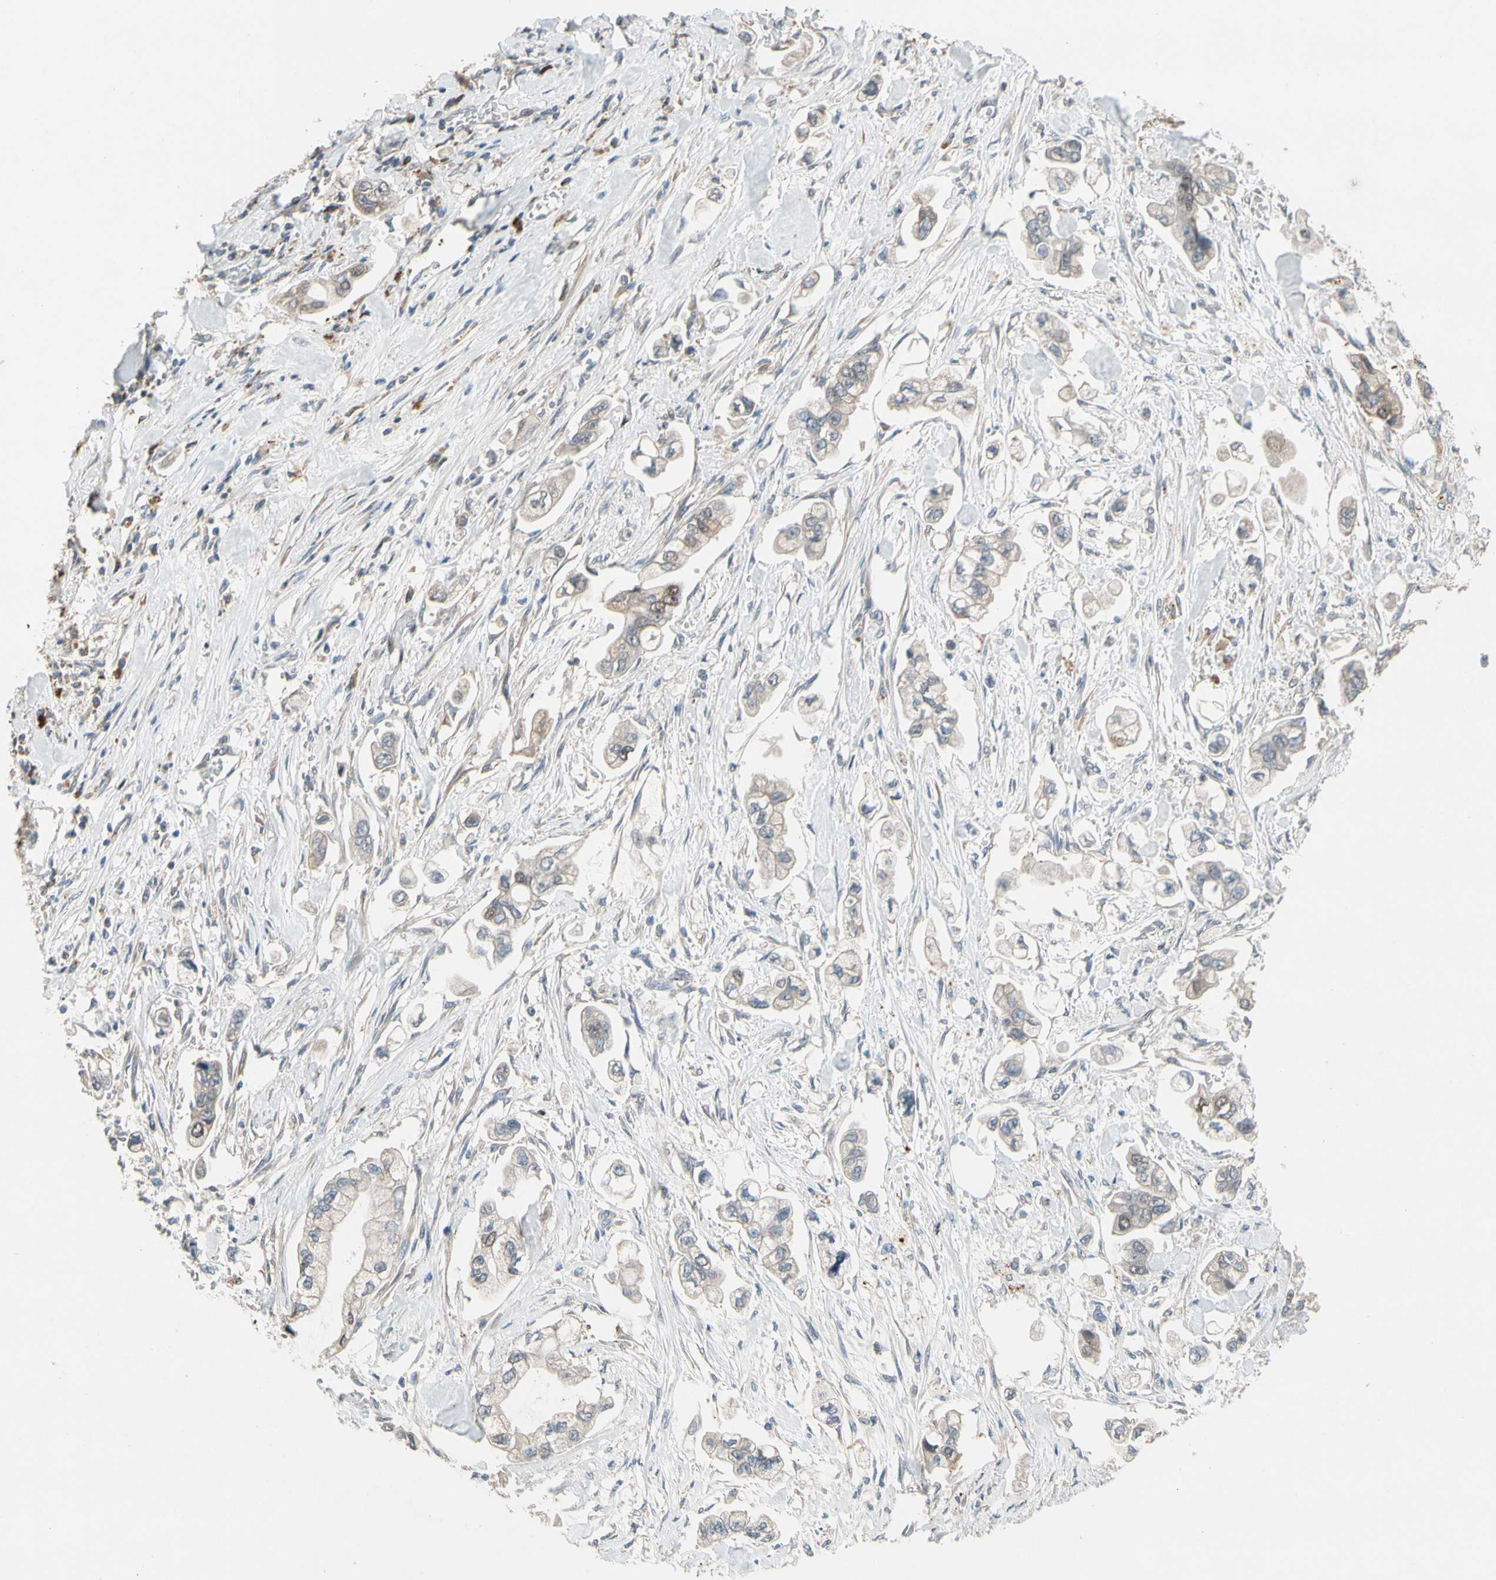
{"staining": {"intensity": "negative", "quantity": "none", "location": "none"}, "tissue": "stomach cancer", "cell_type": "Tumor cells", "image_type": "cancer", "snomed": [{"axis": "morphology", "description": "Adenocarcinoma, NOS"}, {"axis": "topography", "description": "Stomach"}], "caption": "The micrograph shows no staining of tumor cells in adenocarcinoma (stomach).", "gene": "ZKSCAN4", "patient": {"sex": "male", "age": 62}}